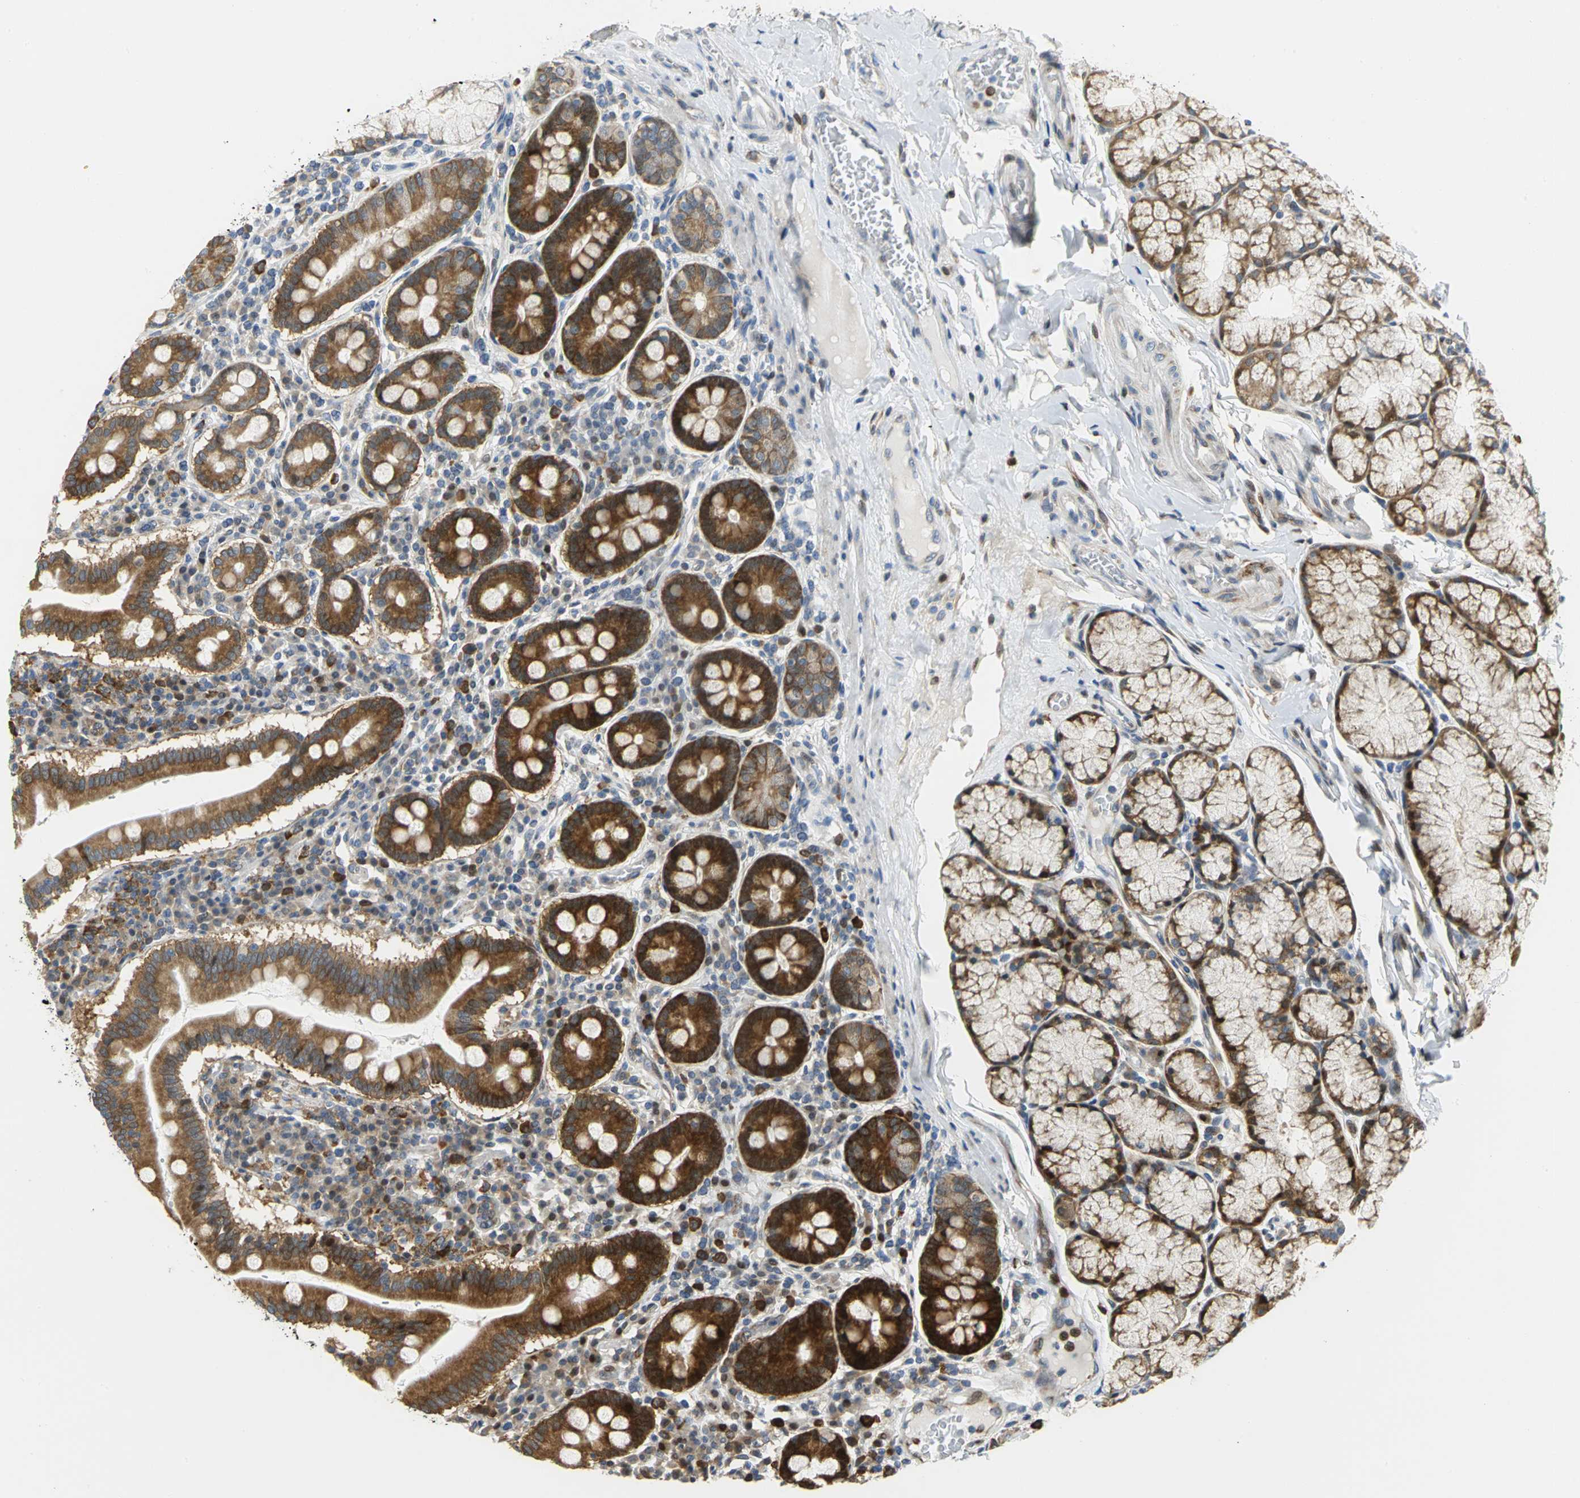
{"staining": {"intensity": "strong", "quantity": ">75%", "location": "cytoplasmic/membranous,nuclear"}, "tissue": "duodenum", "cell_type": "Glandular cells", "image_type": "normal", "snomed": [{"axis": "morphology", "description": "Normal tissue, NOS"}, {"axis": "topography", "description": "Duodenum"}], "caption": "High-magnification brightfield microscopy of benign duodenum stained with DAB (brown) and counterstained with hematoxylin (blue). glandular cells exhibit strong cytoplasmic/membranous,nuclear staining is appreciated in approximately>75% of cells.", "gene": "YBX1", "patient": {"sex": "male", "age": 50}}